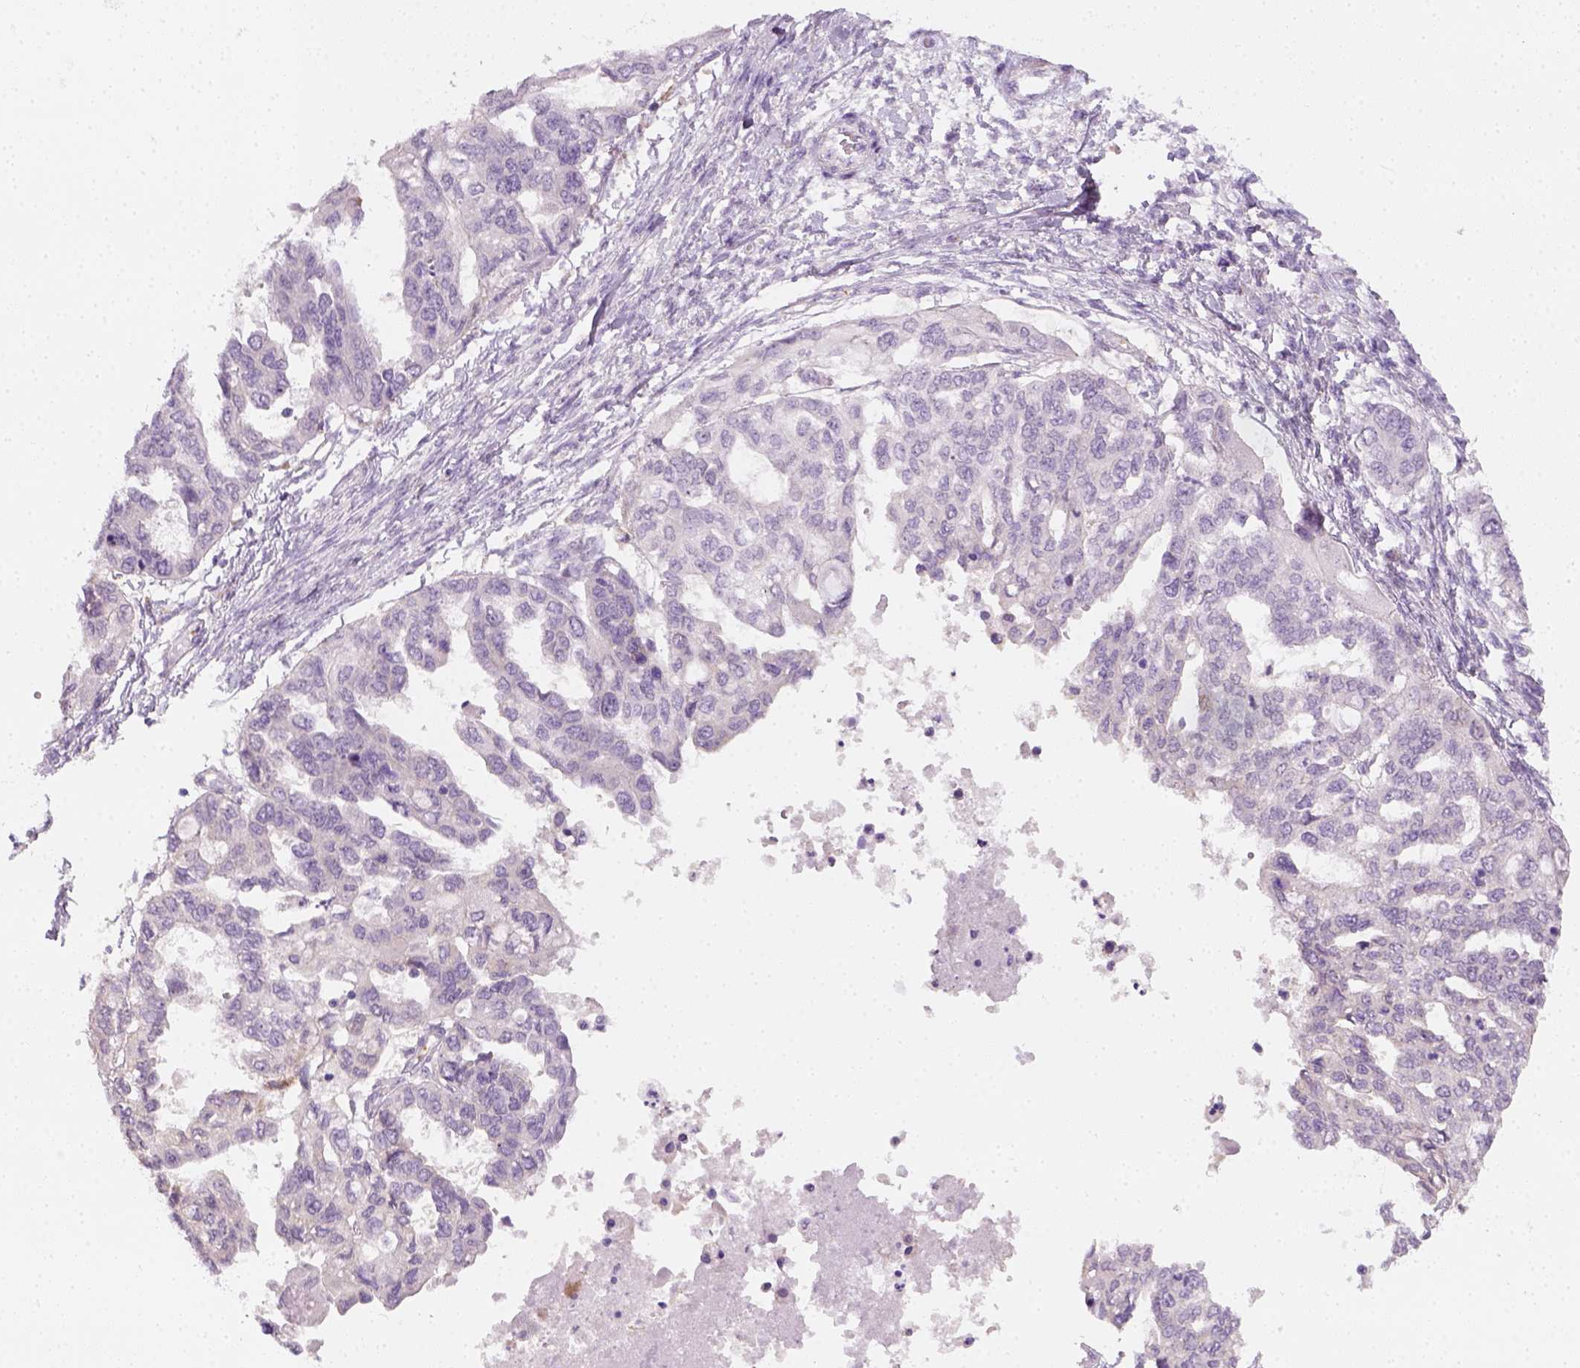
{"staining": {"intensity": "negative", "quantity": "none", "location": "none"}, "tissue": "ovarian cancer", "cell_type": "Tumor cells", "image_type": "cancer", "snomed": [{"axis": "morphology", "description": "Cystadenocarcinoma, serous, NOS"}, {"axis": "topography", "description": "Ovary"}], "caption": "Immunohistochemistry (IHC) of ovarian cancer (serous cystadenocarcinoma) reveals no staining in tumor cells.", "gene": "FAM163B", "patient": {"sex": "female", "age": 53}}